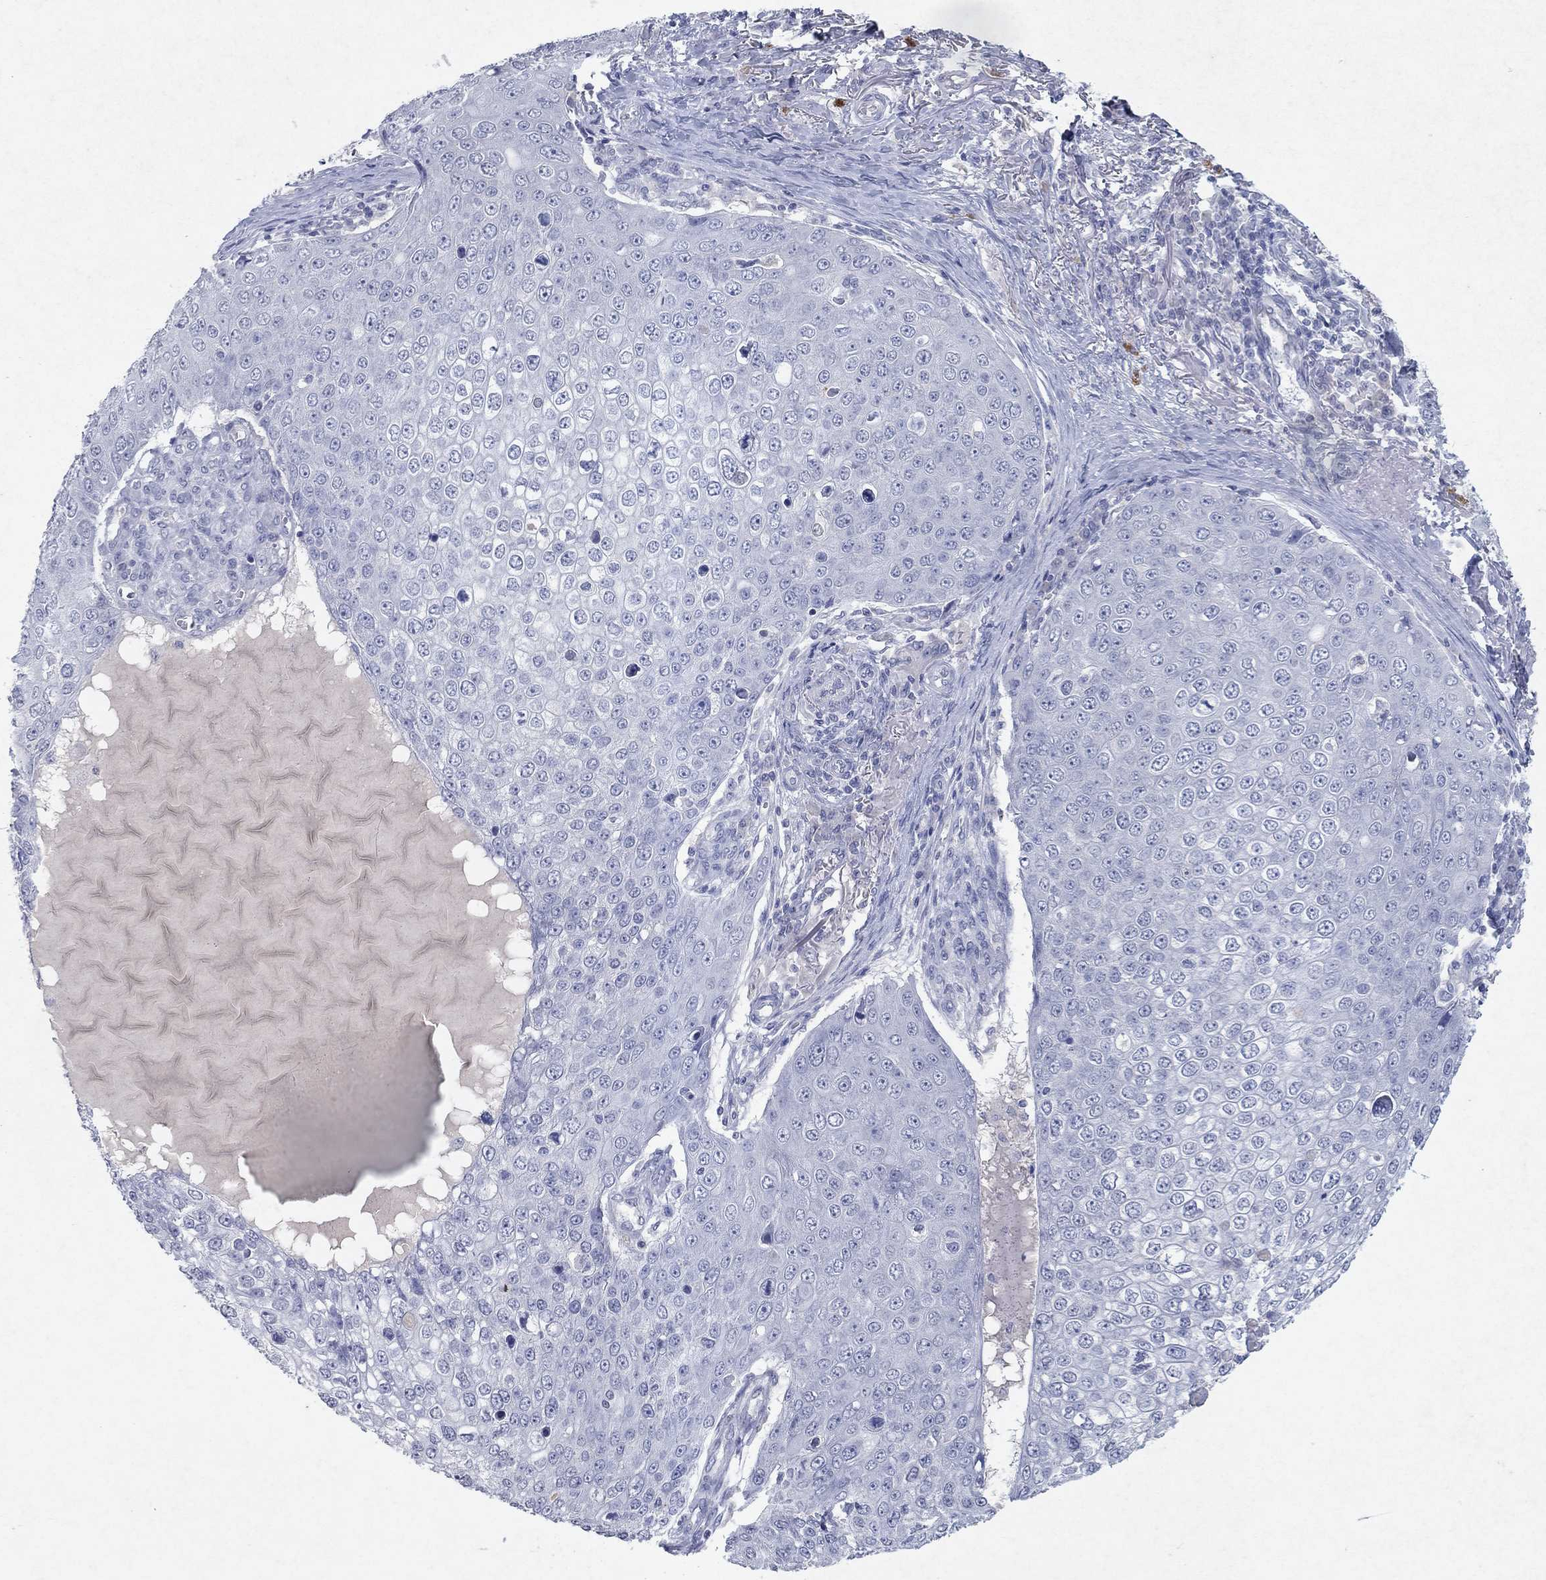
{"staining": {"intensity": "negative", "quantity": "none", "location": "none"}, "tissue": "skin cancer", "cell_type": "Tumor cells", "image_type": "cancer", "snomed": [{"axis": "morphology", "description": "Squamous cell carcinoma, NOS"}, {"axis": "topography", "description": "Skin"}], "caption": "The IHC photomicrograph has no significant expression in tumor cells of skin squamous cell carcinoma tissue.", "gene": "KRT40", "patient": {"sex": "male", "age": 71}}